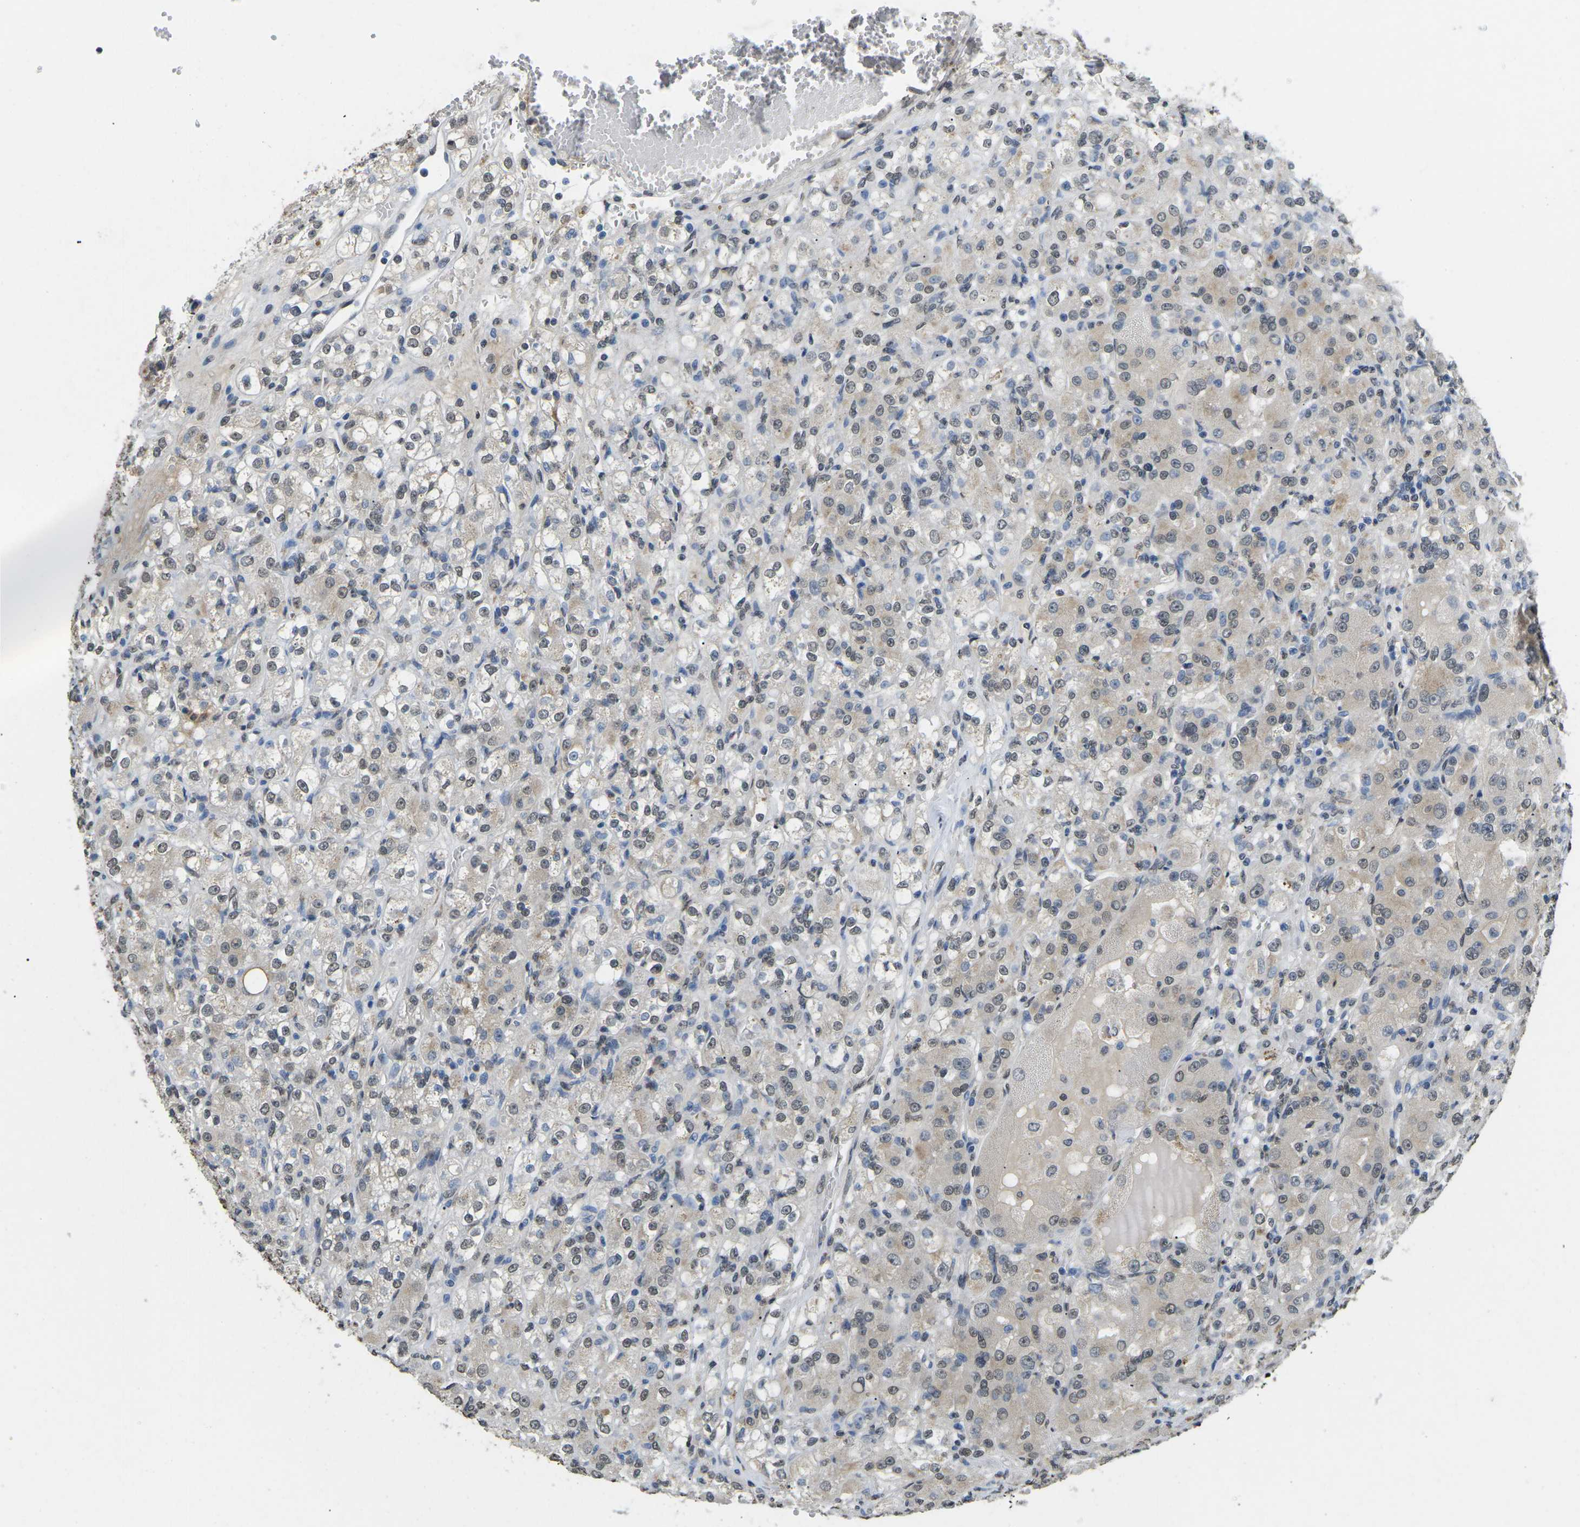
{"staining": {"intensity": "weak", "quantity": "<25%", "location": "cytoplasmic/membranous,nuclear"}, "tissue": "renal cancer", "cell_type": "Tumor cells", "image_type": "cancer", "snomed": [{"axis": "morphology", "description": "Normal tissue, NOS"}, {"axis": "morphology", "description": "Adenocarcinoma, NOS"}, {"axis": "topography", "description": "Kidney"}], "caption": "This photomicrograph is of renal cancer (adenocarcinoma) stained with immunohistochemistry to label a protein in brown with the nuclei are counter-stained blue. There is no expression in tumor cells.", "gene": "SCNN1B", "patient": {"sex": "male", "age": 61}}